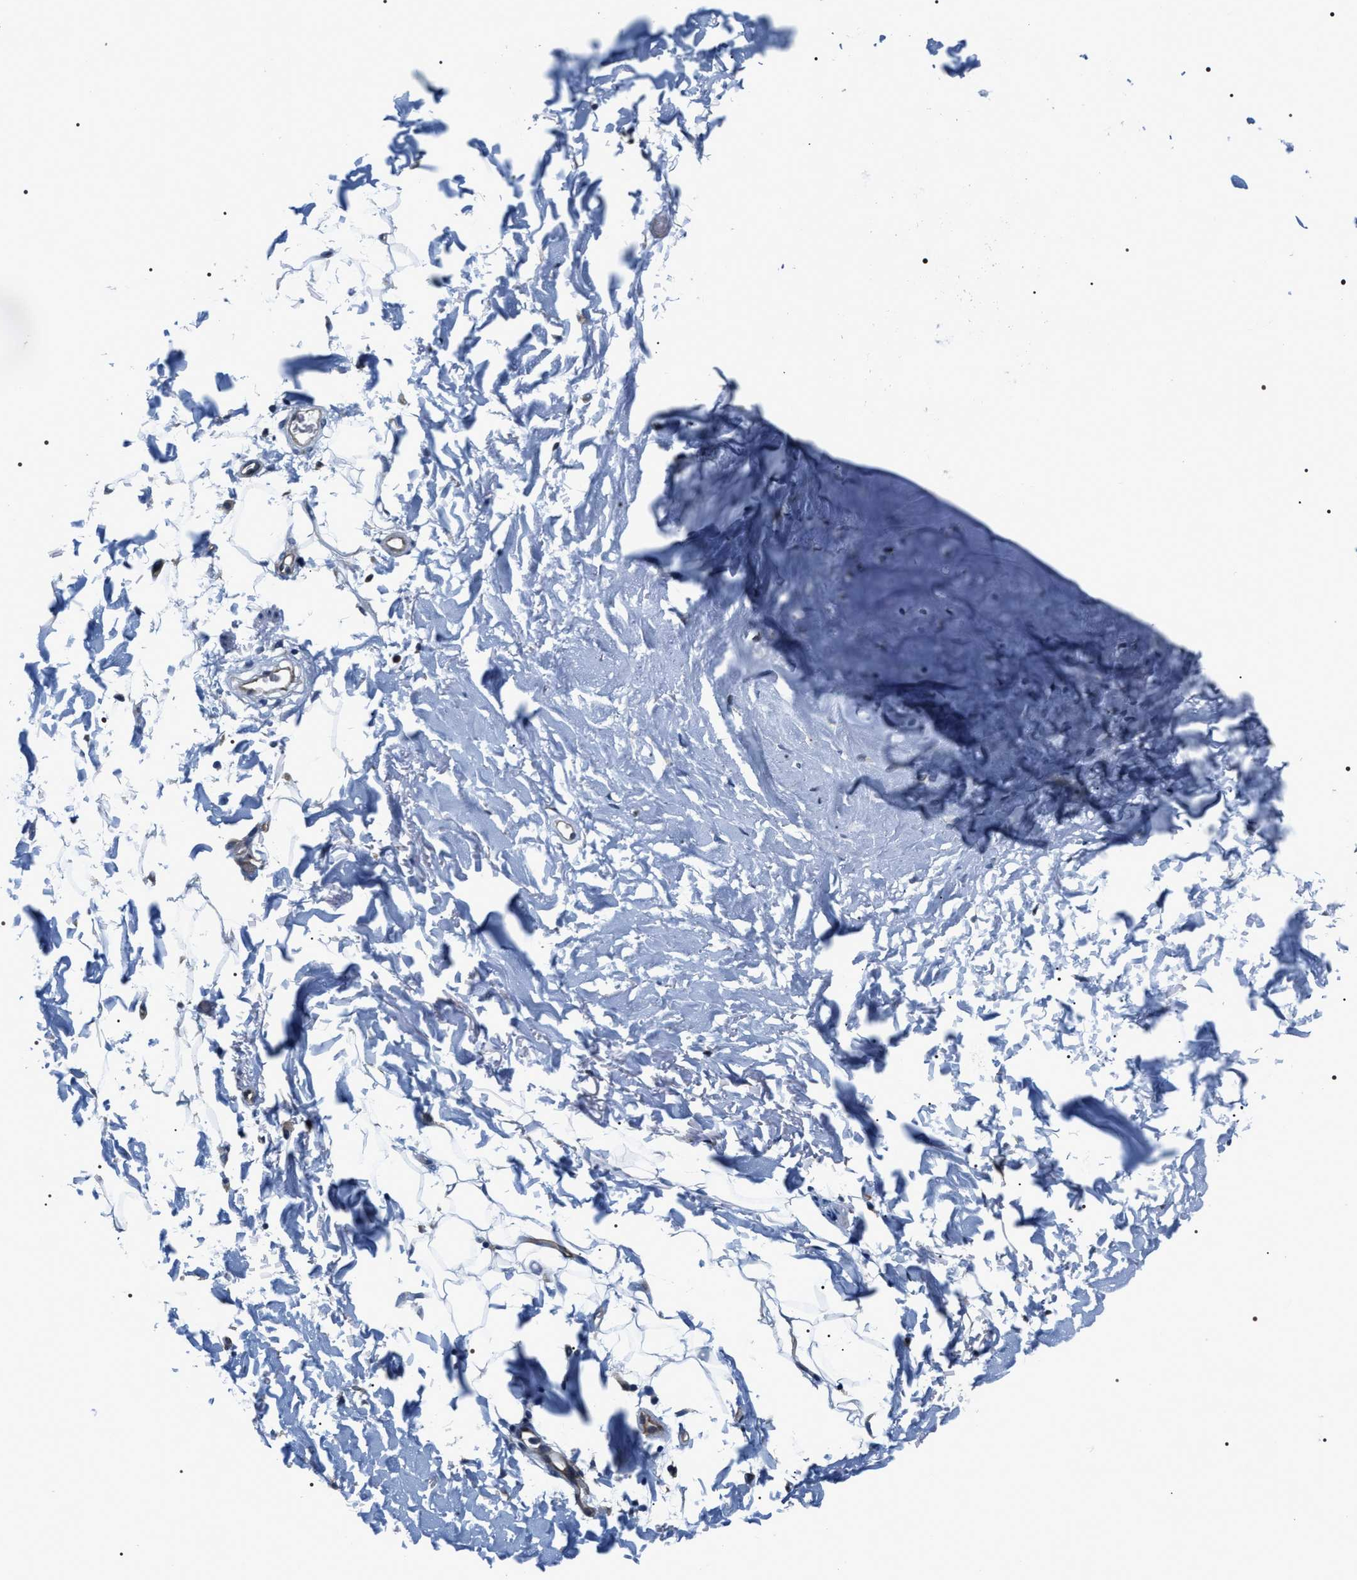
{"staining": {"intensity": "negative", "quantity": "none", "location": "none"}, "tissue": "adipose tissue", "cell_type": "Adipocytes", "image_type": "normal", "snomed": [{"axis": "morphology", "description": "Normal tissue, NOS"}, {"axis": "topography", "description": "Cartilage tissue"}, {"axis": "topography", "description": "Bronchus"}], "caption": "Immunohistochemistry (IHC) image of benign adipose tissue: human adipose tissue stained with DAB reveals no significant protein staining in adipocytes.", "gene": "PKD1L1", "patient": {"sex": "female", "age": 73}}